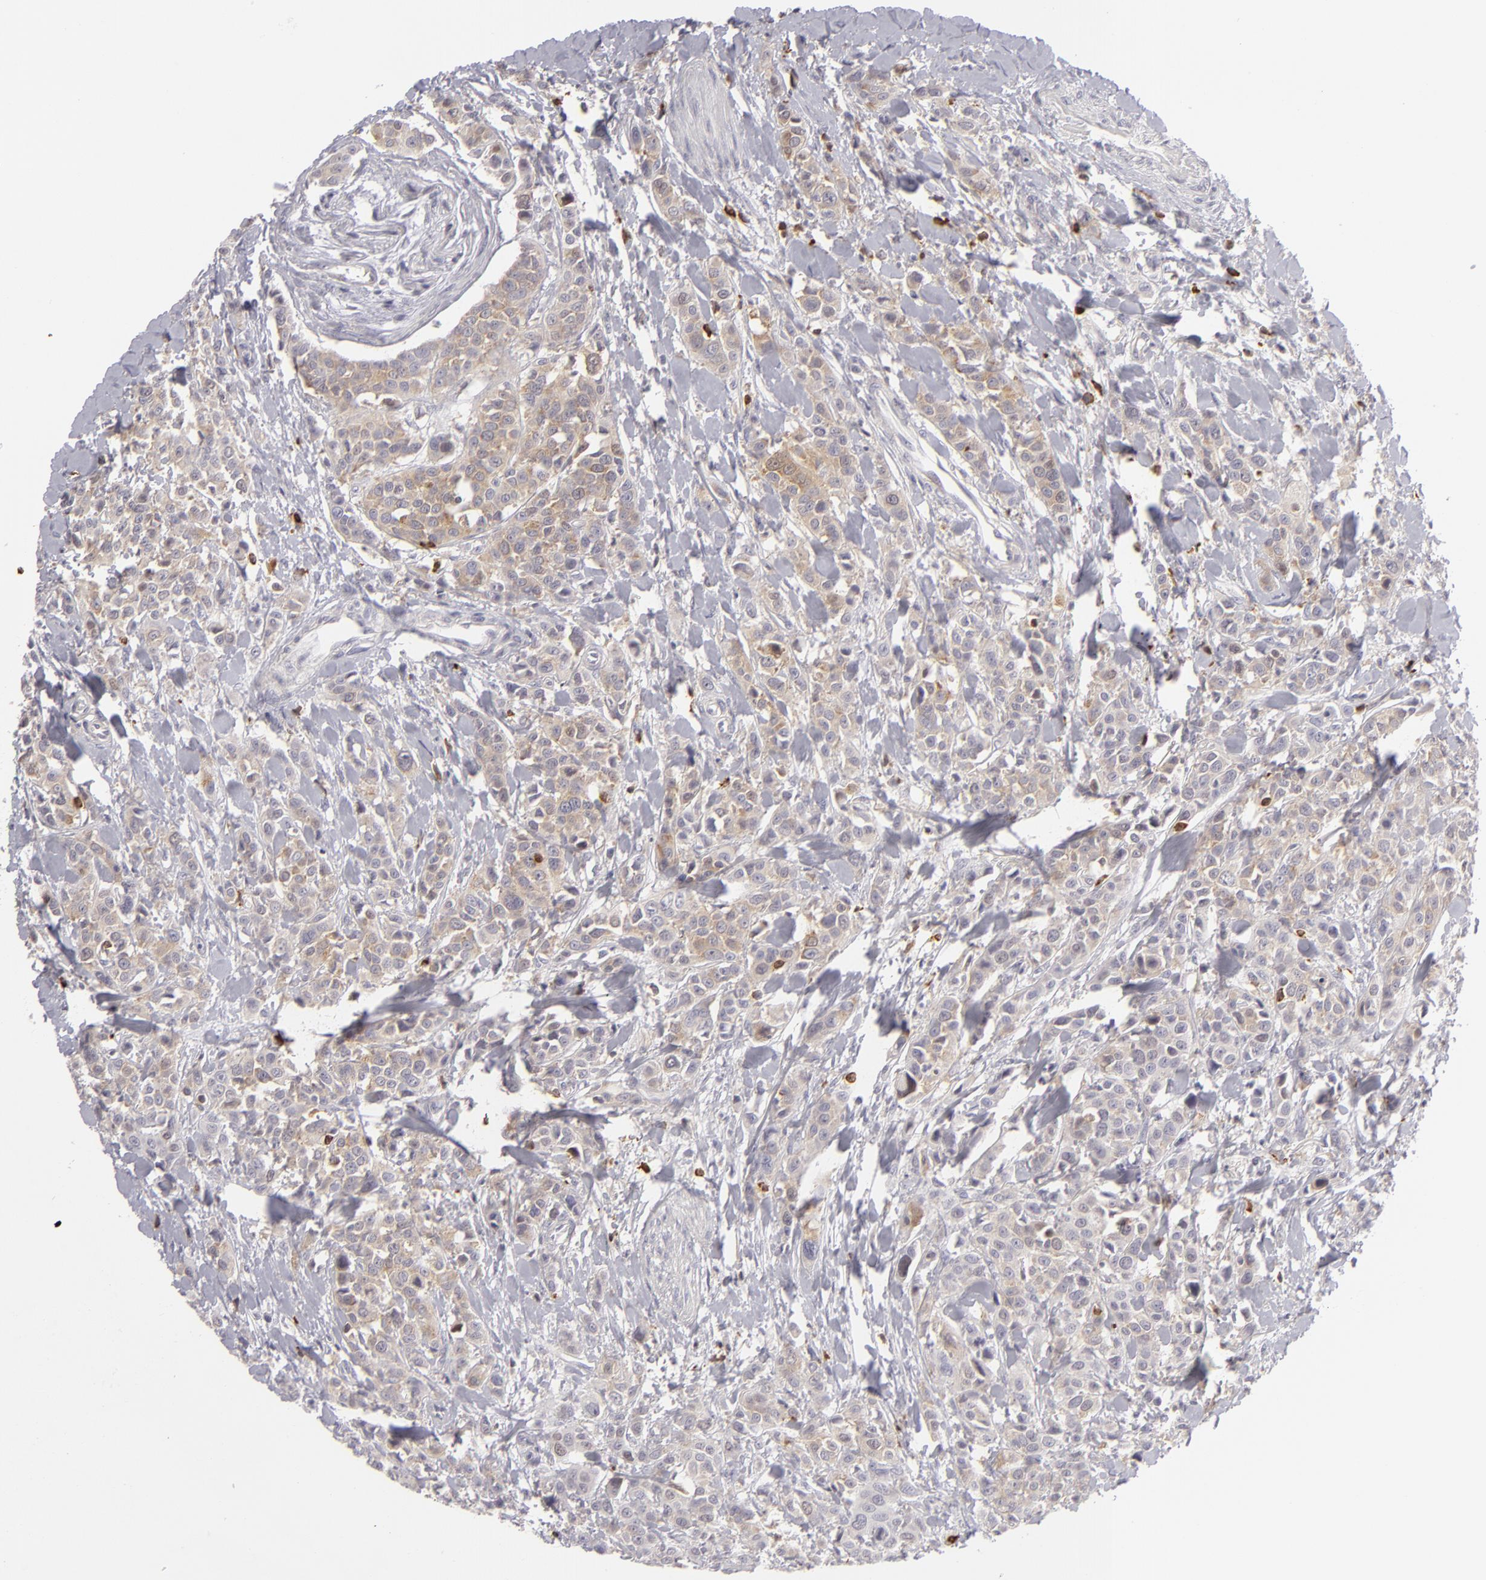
{"staining": {"intensity": "moderate", "quantity": ">75%", "location": "cytoplasmic/membranous"}, "tissue": "urothelial cancer", "cell_type": "Tumor cells", "image_type": "cancer", "snomed": [{"axis": "morphology", "description": "Urothelial carcinoma, High grade"}, {"axis": "topography", "description": "Urinary bladder"}], "caption": "This is a histology image of IHC staining of urothelial cancer, which shows moderate positivity in the cytoplasmic/membranous of tumor cells.", "gene": "APOBEC3G", "patient": {"sex": "male", "age": 56}}